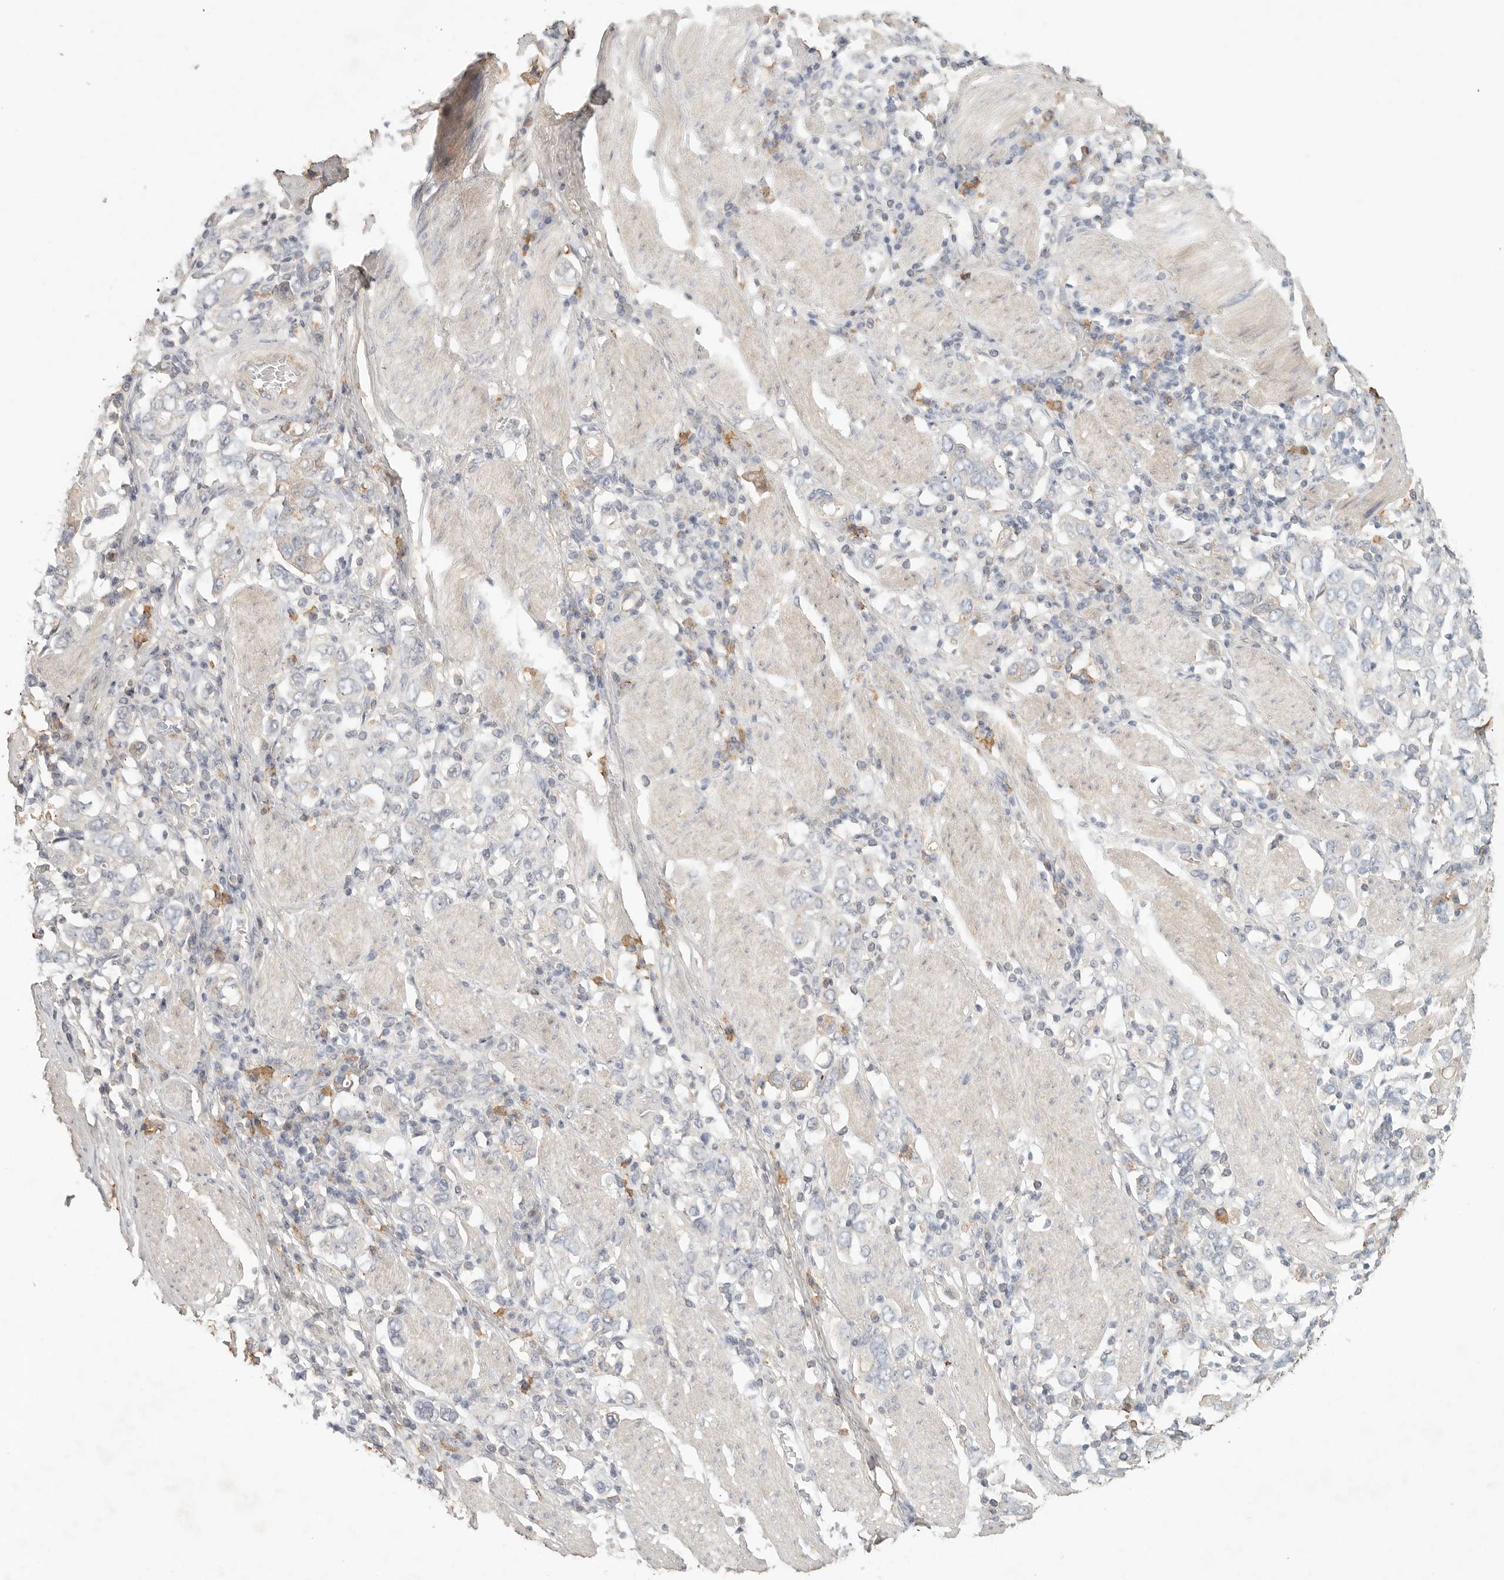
{"staining": {"intensity": "negative", "quantity": "none", "location": "none"}, "tissue": "stomach cancer", "cell_type": "Tumor cells", "image_type": "cancer", "snomed": [{"axis": "morphology", "description": "Adenocarcinoma, NOS"}, {"axis": "topography", "description": "Stomach, upper"}], "caption": "An IHC histopathology image of stomach cancer (adenocarcinoma) is shown. There is no staining in tumor cells of stomach cancer (adenocarcinoma).", "gene": "SLC25A36", "patient": {"sex": "male", "age": 62}}